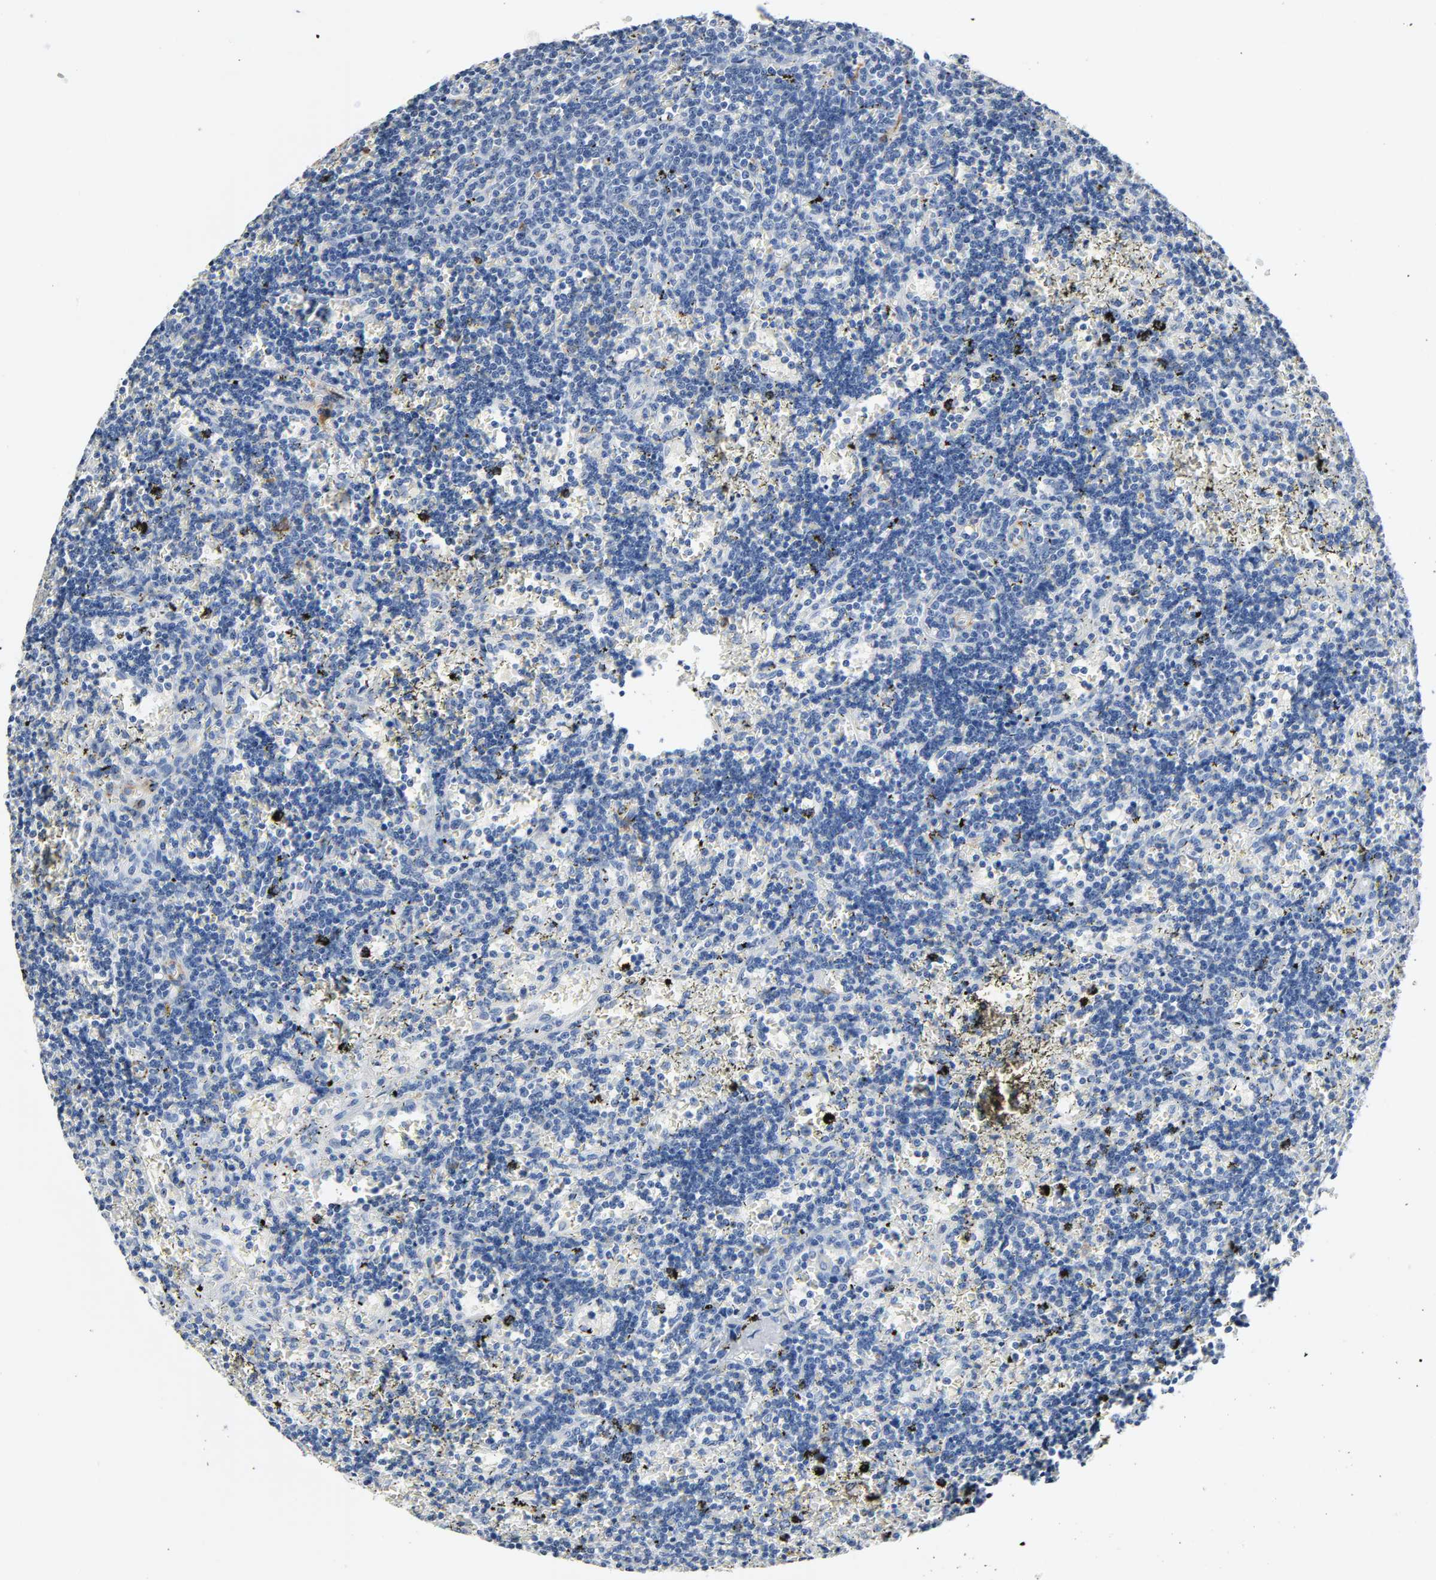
{"staining": {"intensity": "negative", "quantity": "none", "location": "none"}, "tissue": "lymphoma", "cell_type": "Tumor cells", "image_type": "cancer", "snomed": [{"axis": "morphology", "description": "Malignant lymphoma, non-Hodgkin's type, Low grade"}, {"axis": "topography", "description": "Spleen"}], "caption": "This is a photomicrograph of IHC staining of lymphoma, which shows no staining in tumor cells.", "gene": "ANPEP", "patient": {"sex": "male", "age": 60}}